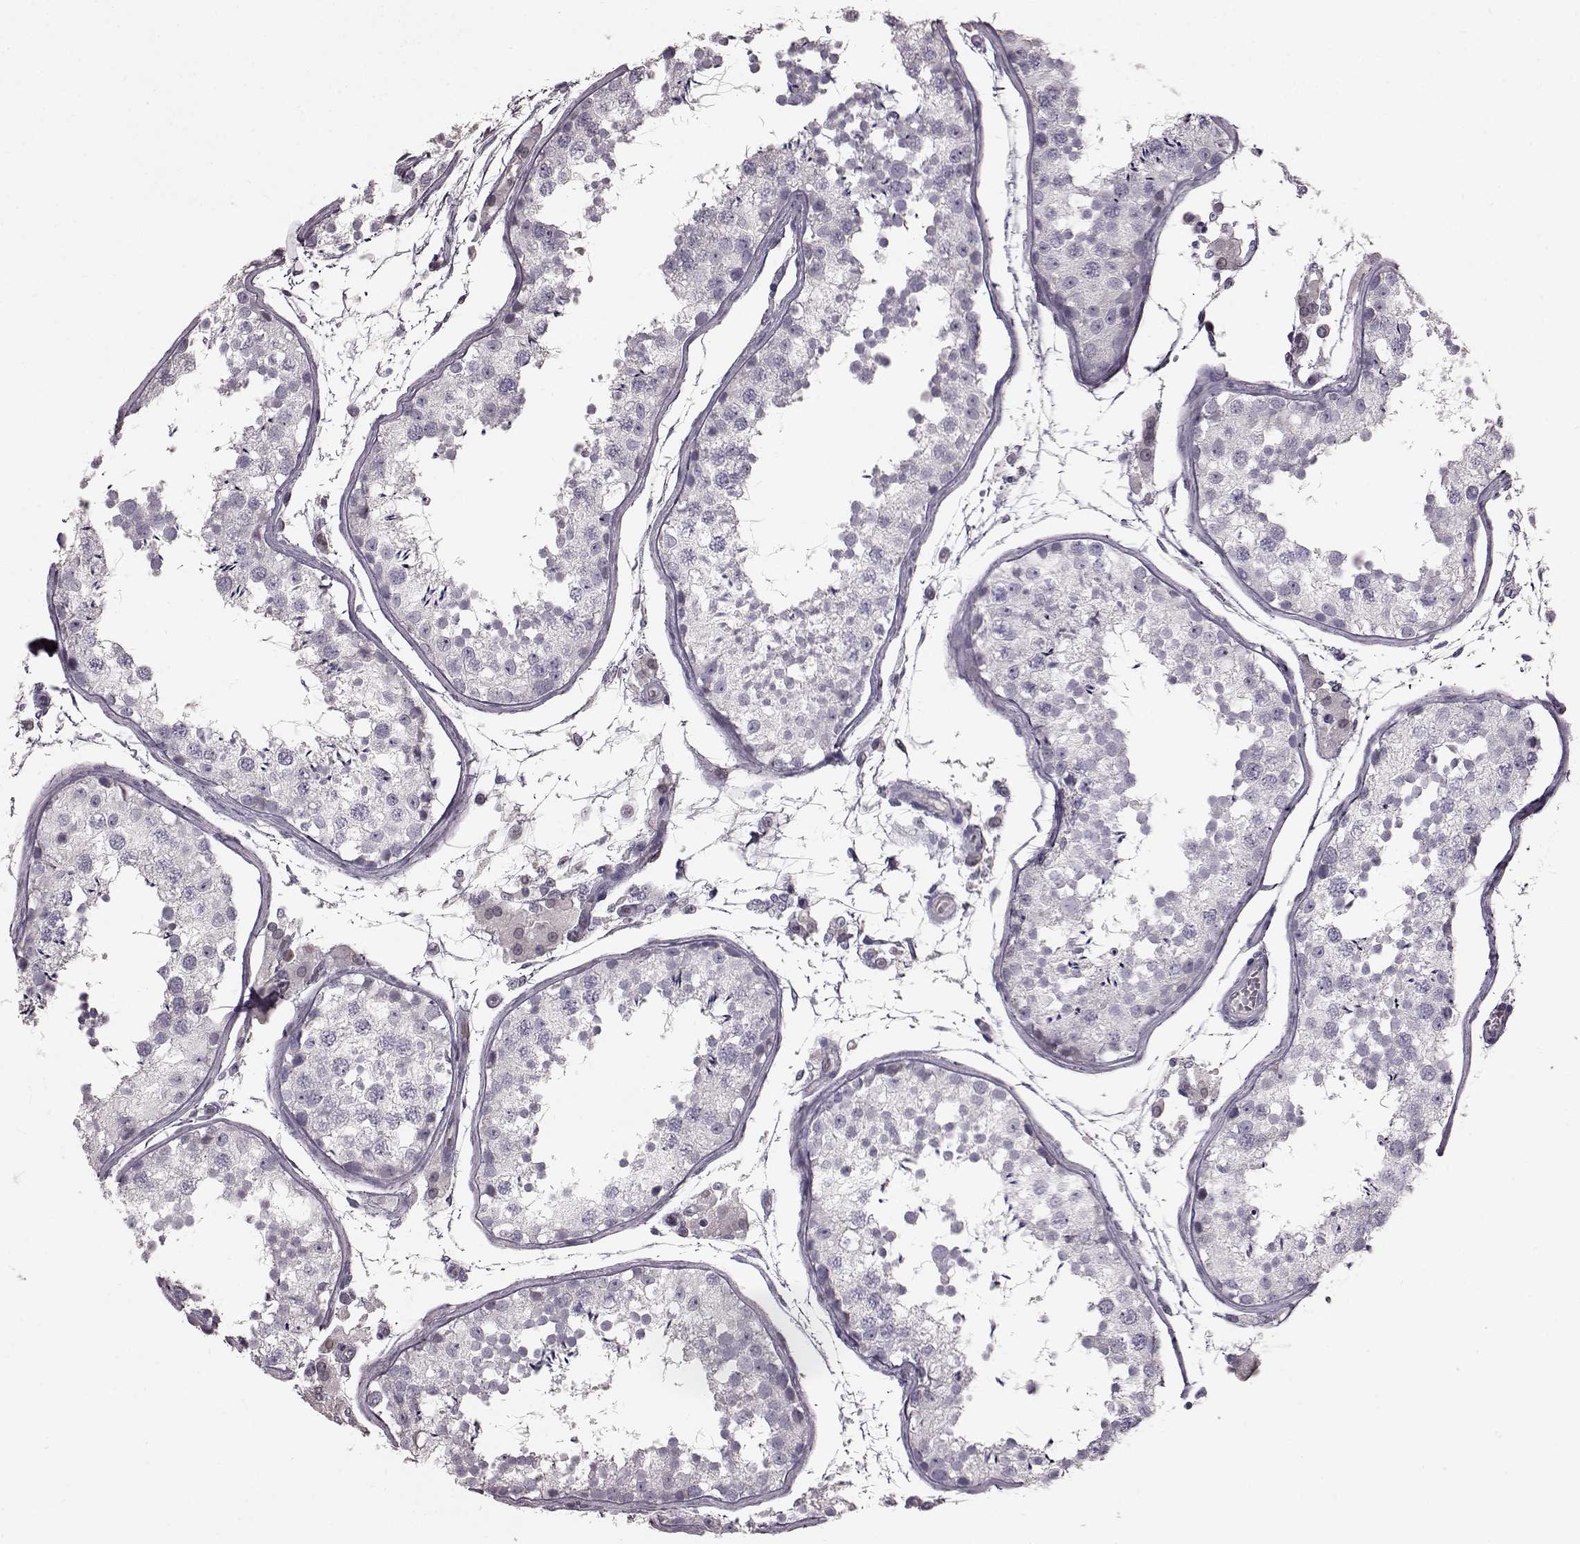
{"staining": {"intensity": "negative", "quantity": "none", "location": "none"}, "tissue": "testis", "cell_type": "Cells in seminiferous ducts", "image_type": "normal", "snomed": [{"axis": "morphology", "description": "Normal tissue, NOS"}, {"axis": "topography", "description": "Testis"}], "caption": "The image exhibits no significant staining in cells in seminiferous ducts of testis.", "gene": "TCHHL1", "patient": {"sex": "male", "age": 29}}